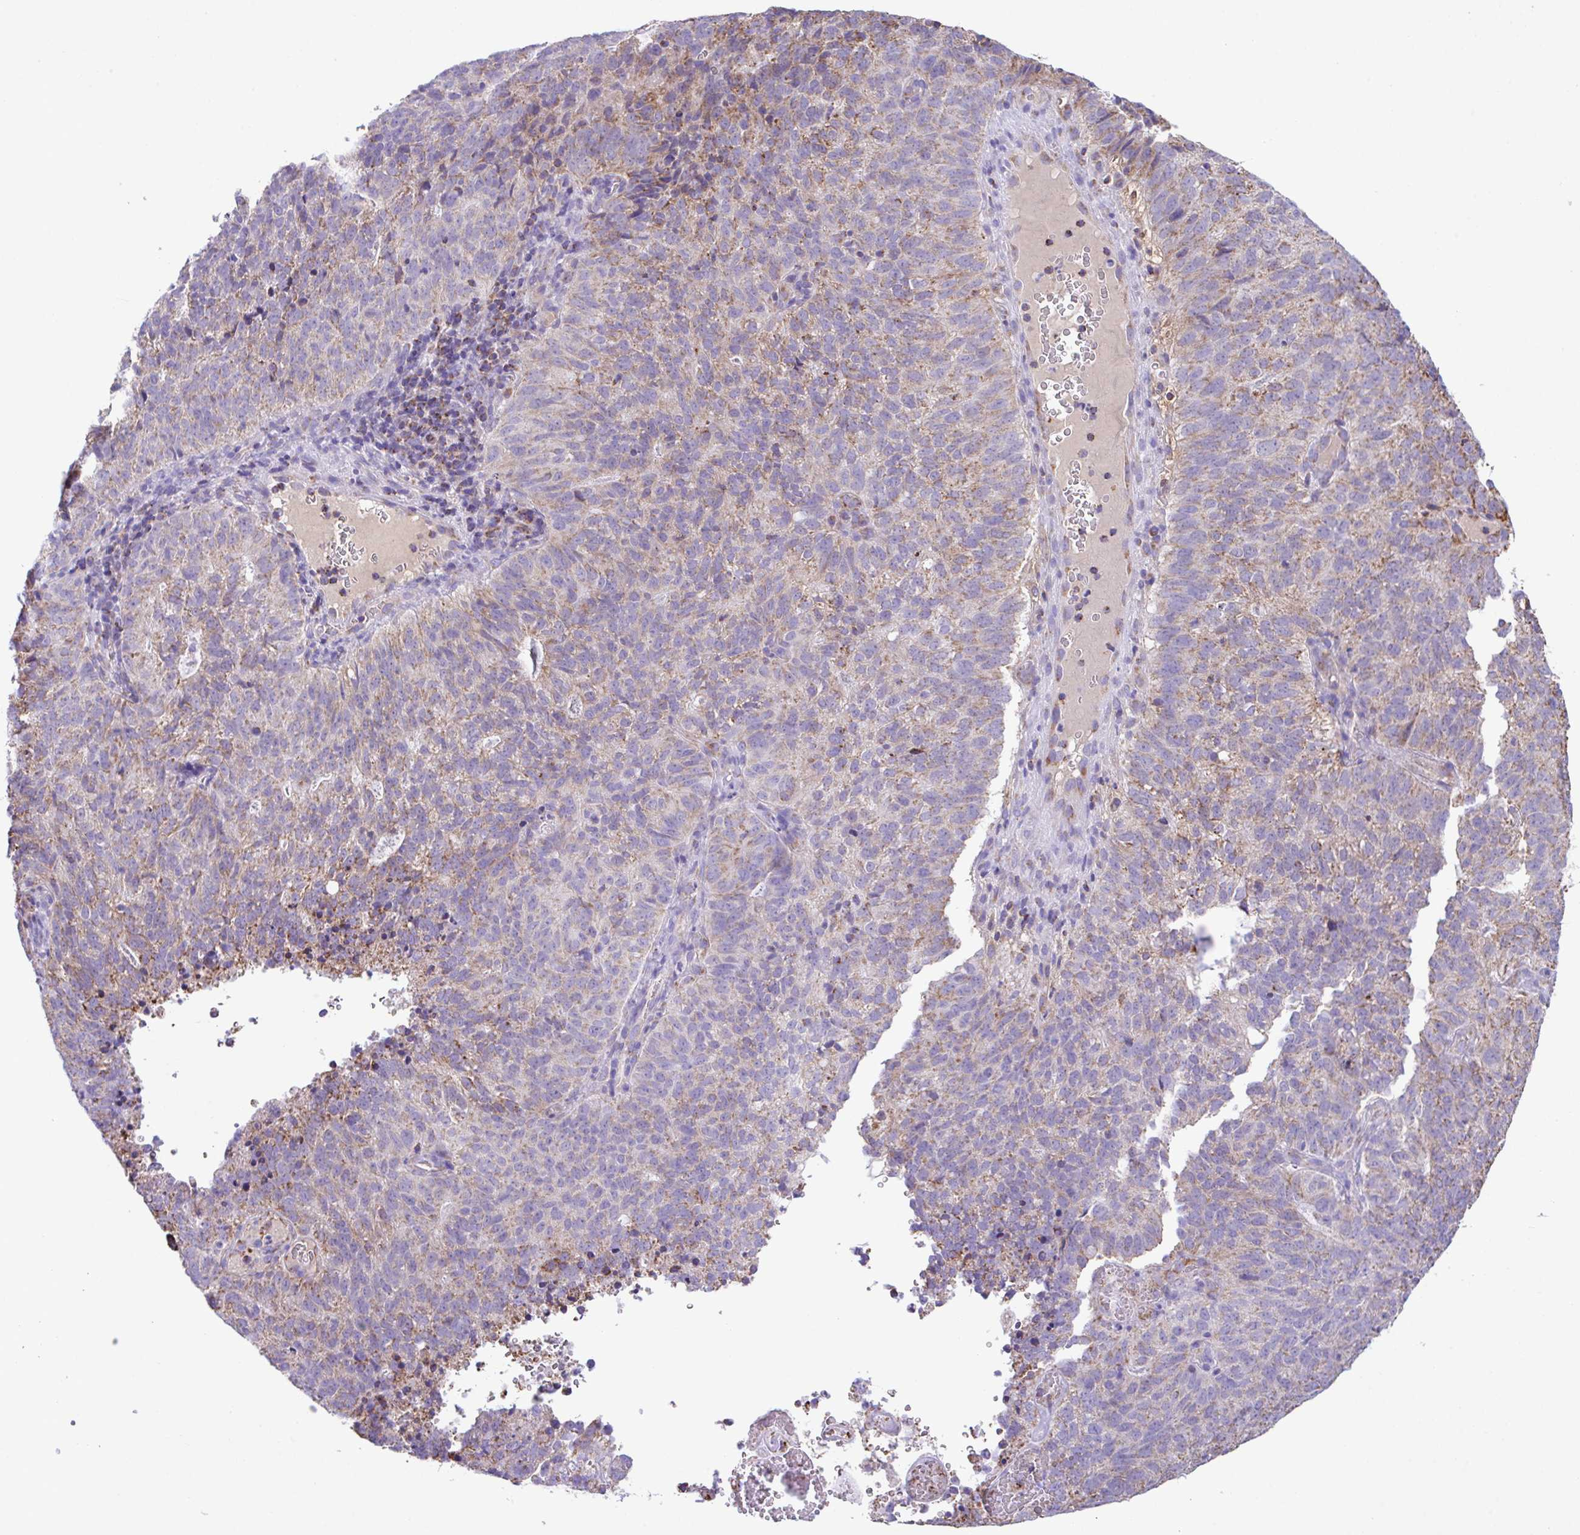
{"staining": {"intensity": "weak", "quantity": "25%-75%", "location": "cytoplasmic/membranous"}, "tissue": "cervical cancer", "cell_type": "Tumor cells", "image_type": "cancer", "snomed": [{"axis": "morphology", "description": "Adenocarcinoma, NOS"}, {"axis": "topography", "description": "Cervix"}], "caption": "Immunohistochemical staining of cervical cancer shows weak cytoplasmic/membranous protein positivity in approximately 25%-75% of tumor cells.", "gene": "PCMTD2", "patient": {"sex": "female", "age": 38}}